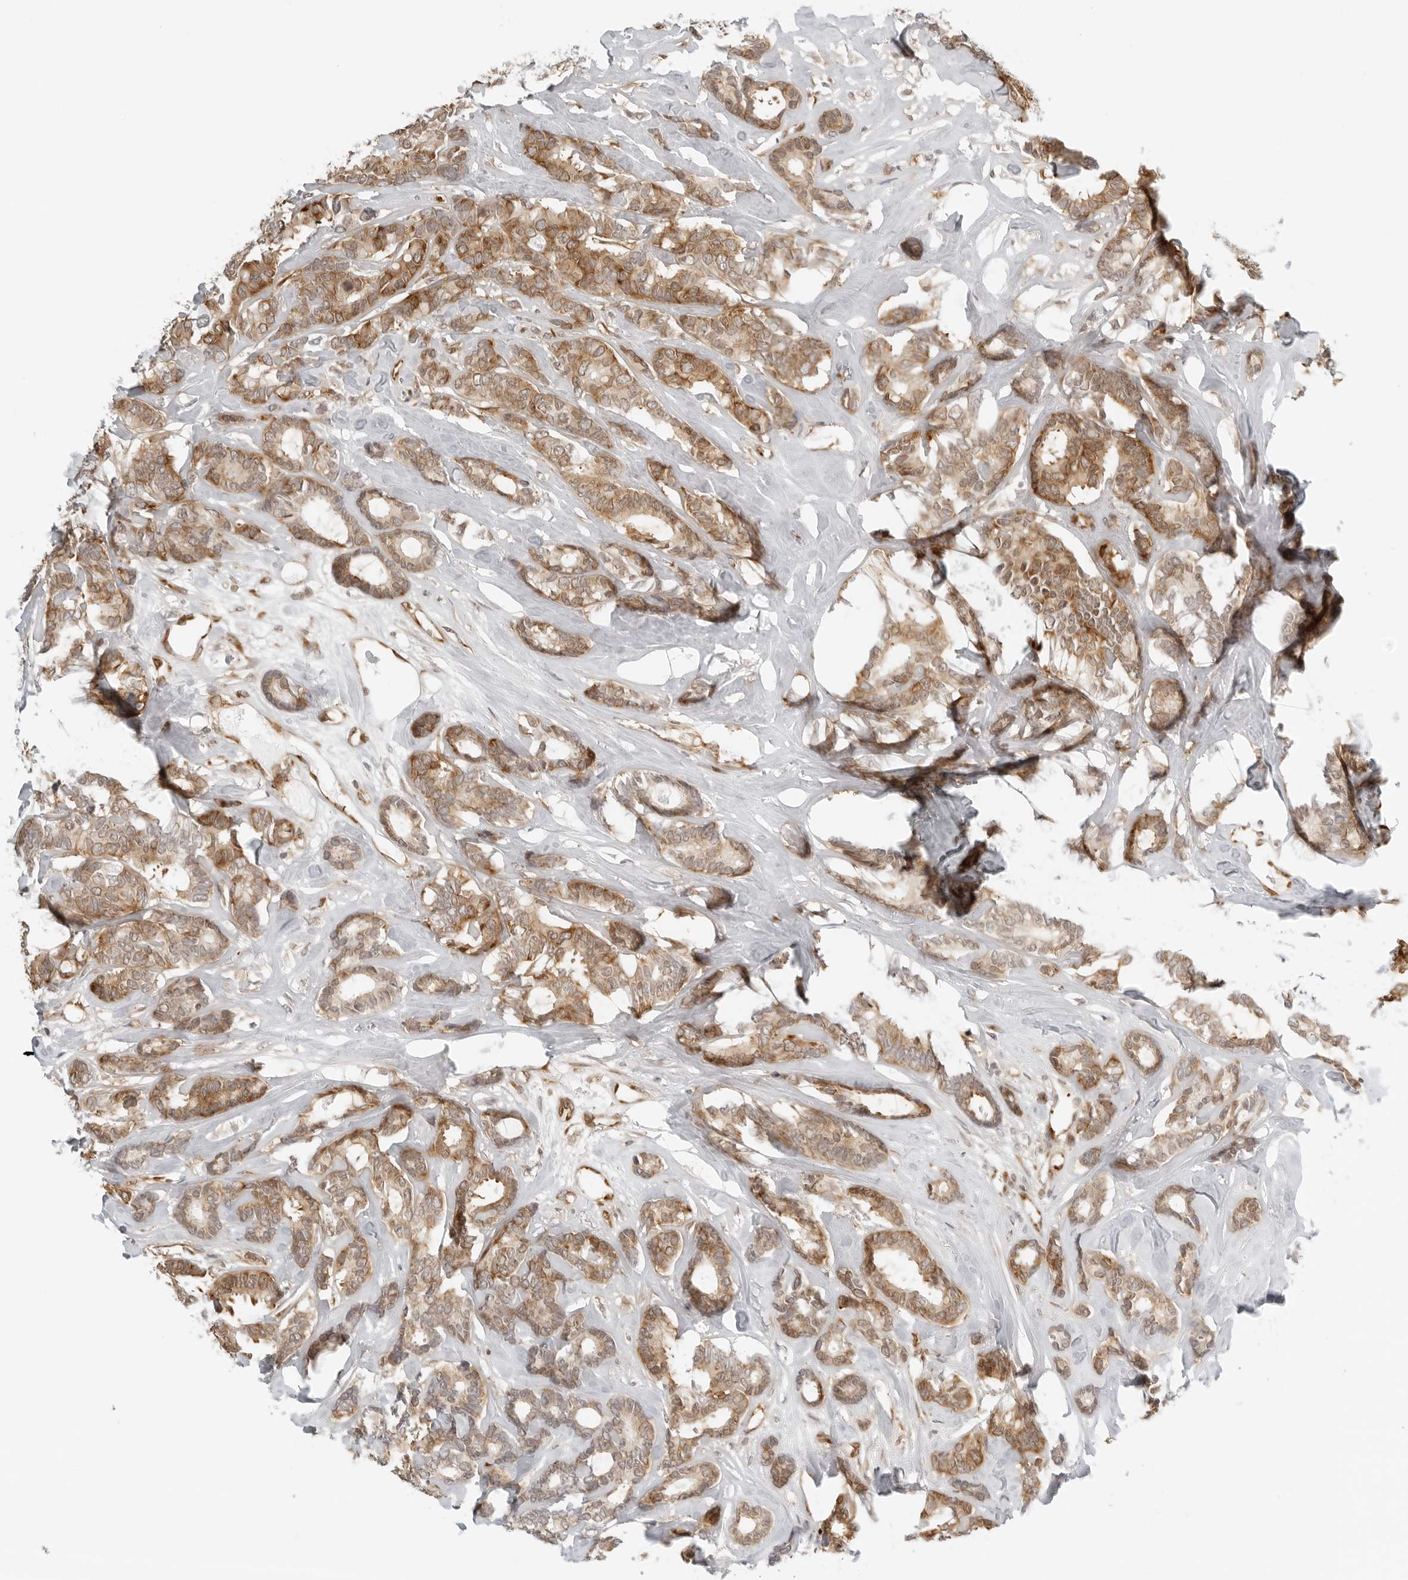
{"staining": {"intensity": "moderate", "quantity": ">75%", "location": "cytoplasmic/membranous"}, "tissue": "breast cancer", "cell_type": "Tumor cells", "image_type": "cancer", "snomed": [{"axis": "morphology", "description": "Duct carcinoma"}, {"axis": "topography", "description": "Breast"}], "caption": "A brown stain highlights moderate cytoplasmic/membranous staining of a protein in human breast cancer (infiltrating ductal carcinoma) tumor cells.", "gene": "EIF4G1", "patient": {"sex": "female", "age": 87}}